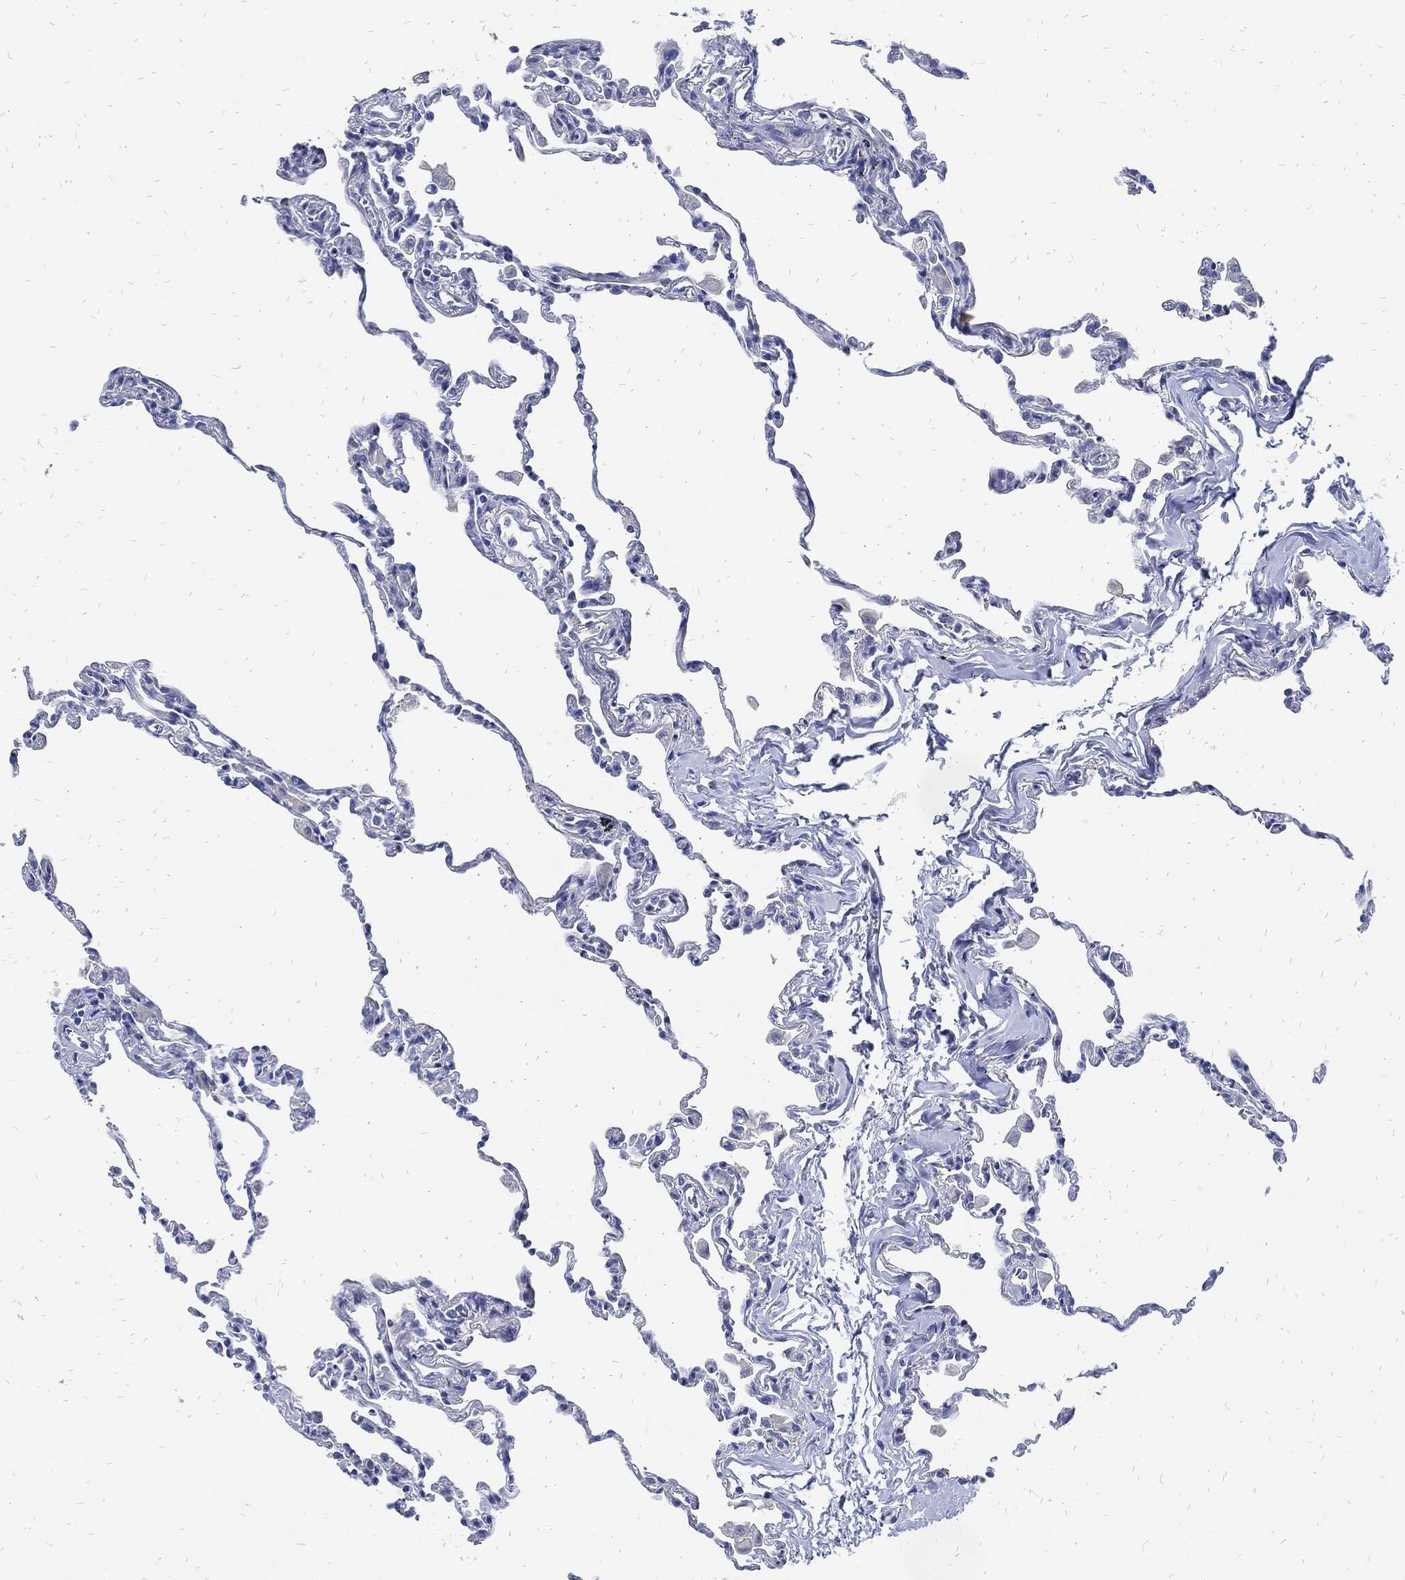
{"staining": {"intensity": "negative", "quantity": "none", "location": "none"}, "tissue": "lung", "cell_type": "Alveolar cells", "image_type": "normal", "snomed": [{"axis": "morphology", "description": "Normal tissue, NOS"}, {"axis": "topography", "description": "Lung"}], "caption": "DAB (3,3'-diaminobenzidine) immunohistochemical staining of normal human lung shows no significant staining in alveolar cells. (Brightfield microscopy of DAB (3,3'-diaminobenzidine) immunohistochemistry (IHC) at high magnification).", "gene": "FABP4", "patient": {"sex": "female", "age": 57}}